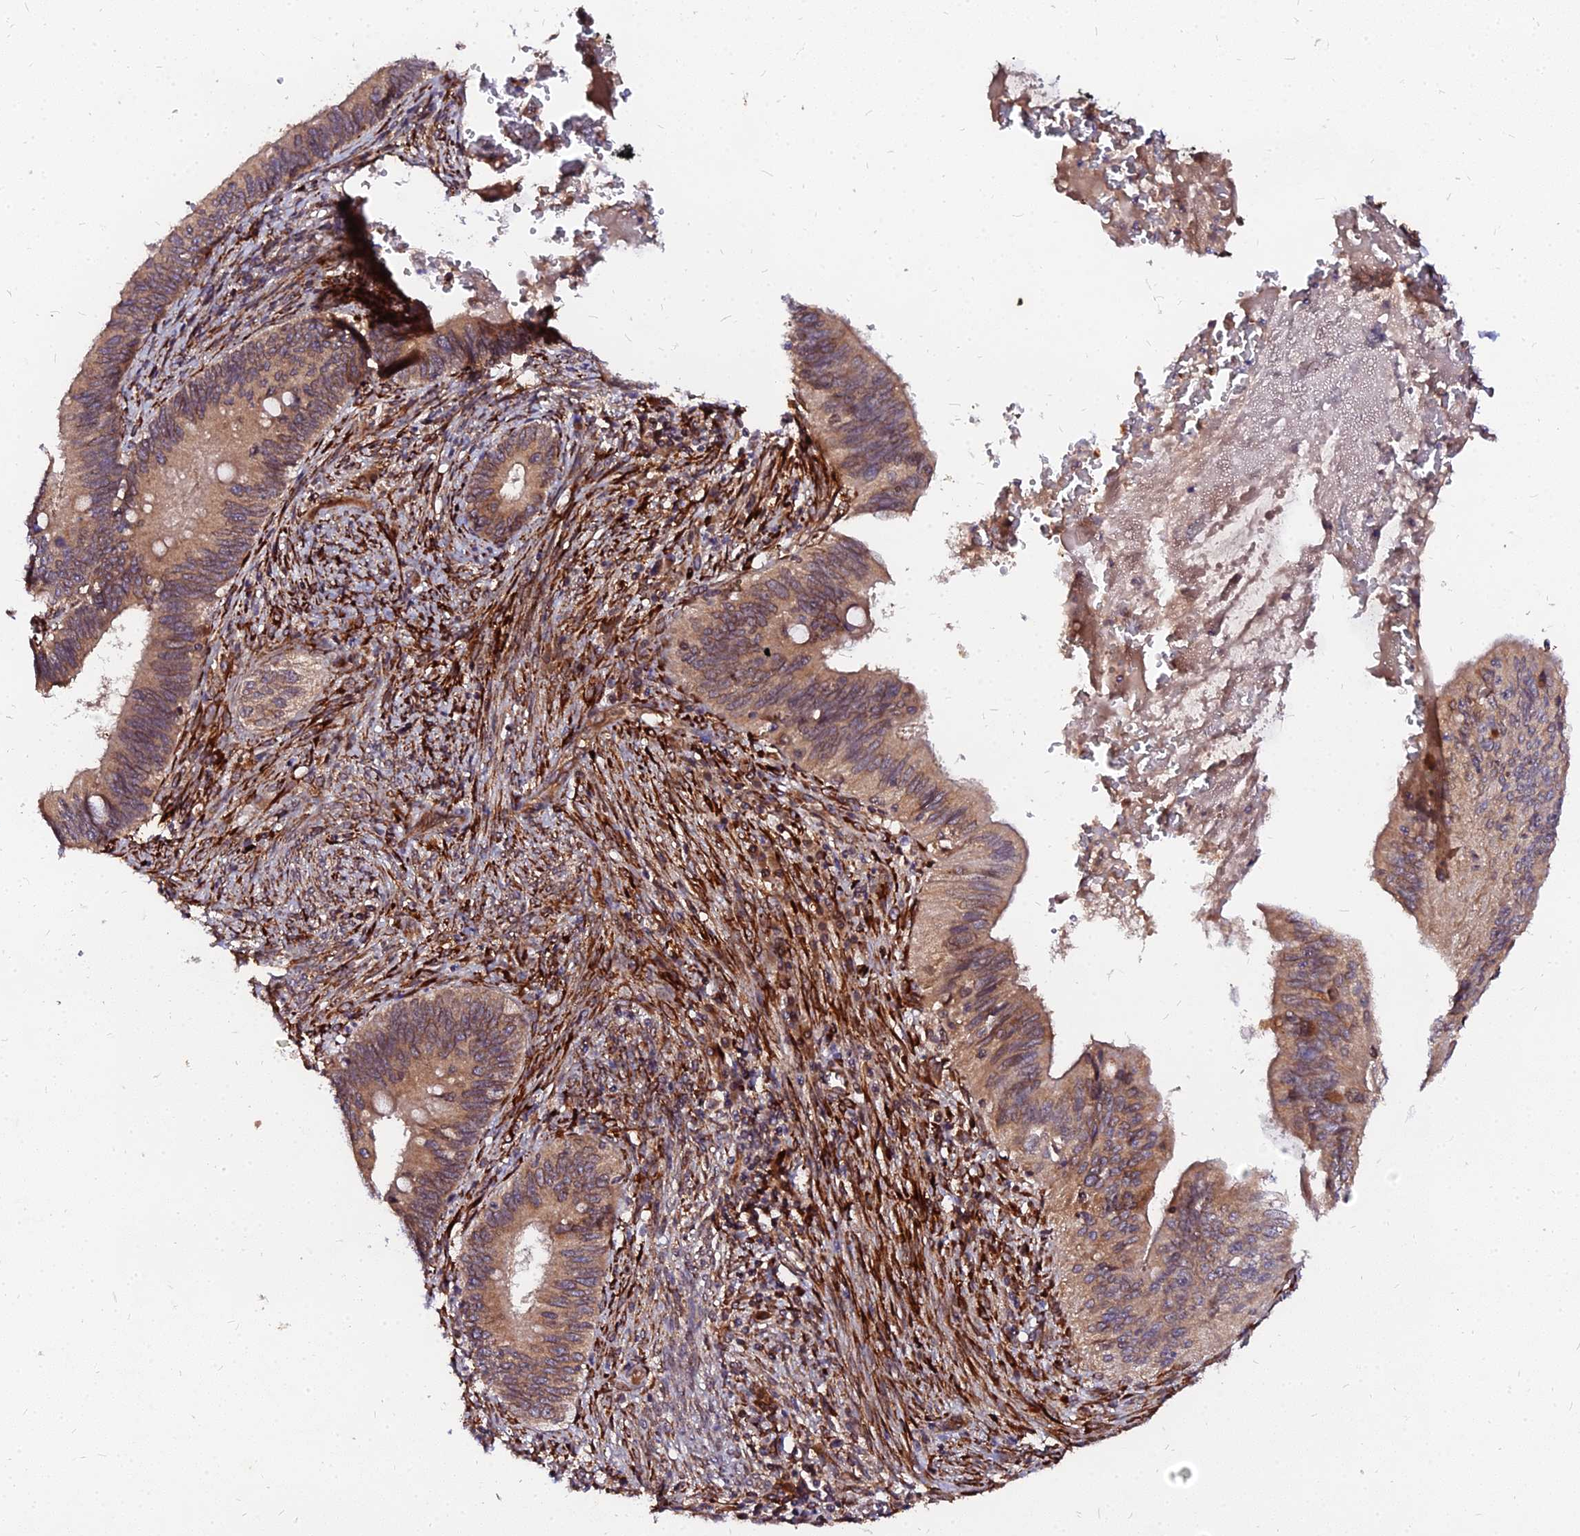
{"staining": {"intensity": "moderate", "quantity": ">75%", "location": "cytoplasmic/membranous"}, "tissue": "cervical cancer", "cell_type": "Tumor cells", "image_type": "cancer", "snomed": [{"axis": "morphology", "description": "Adenocarcinoma, NOS"}, {"axis": "topography", "description": "Cervix"}], "caption": "The photomicrograph demonstrates immunohistochemical staining of cervical adenocarcinoma. There is moderate cytoplasmic/membranous expression is seen in about >75% of tumor cells.", "gene": "PDE4D", "patient": {"sex": "female", "age": 42}}